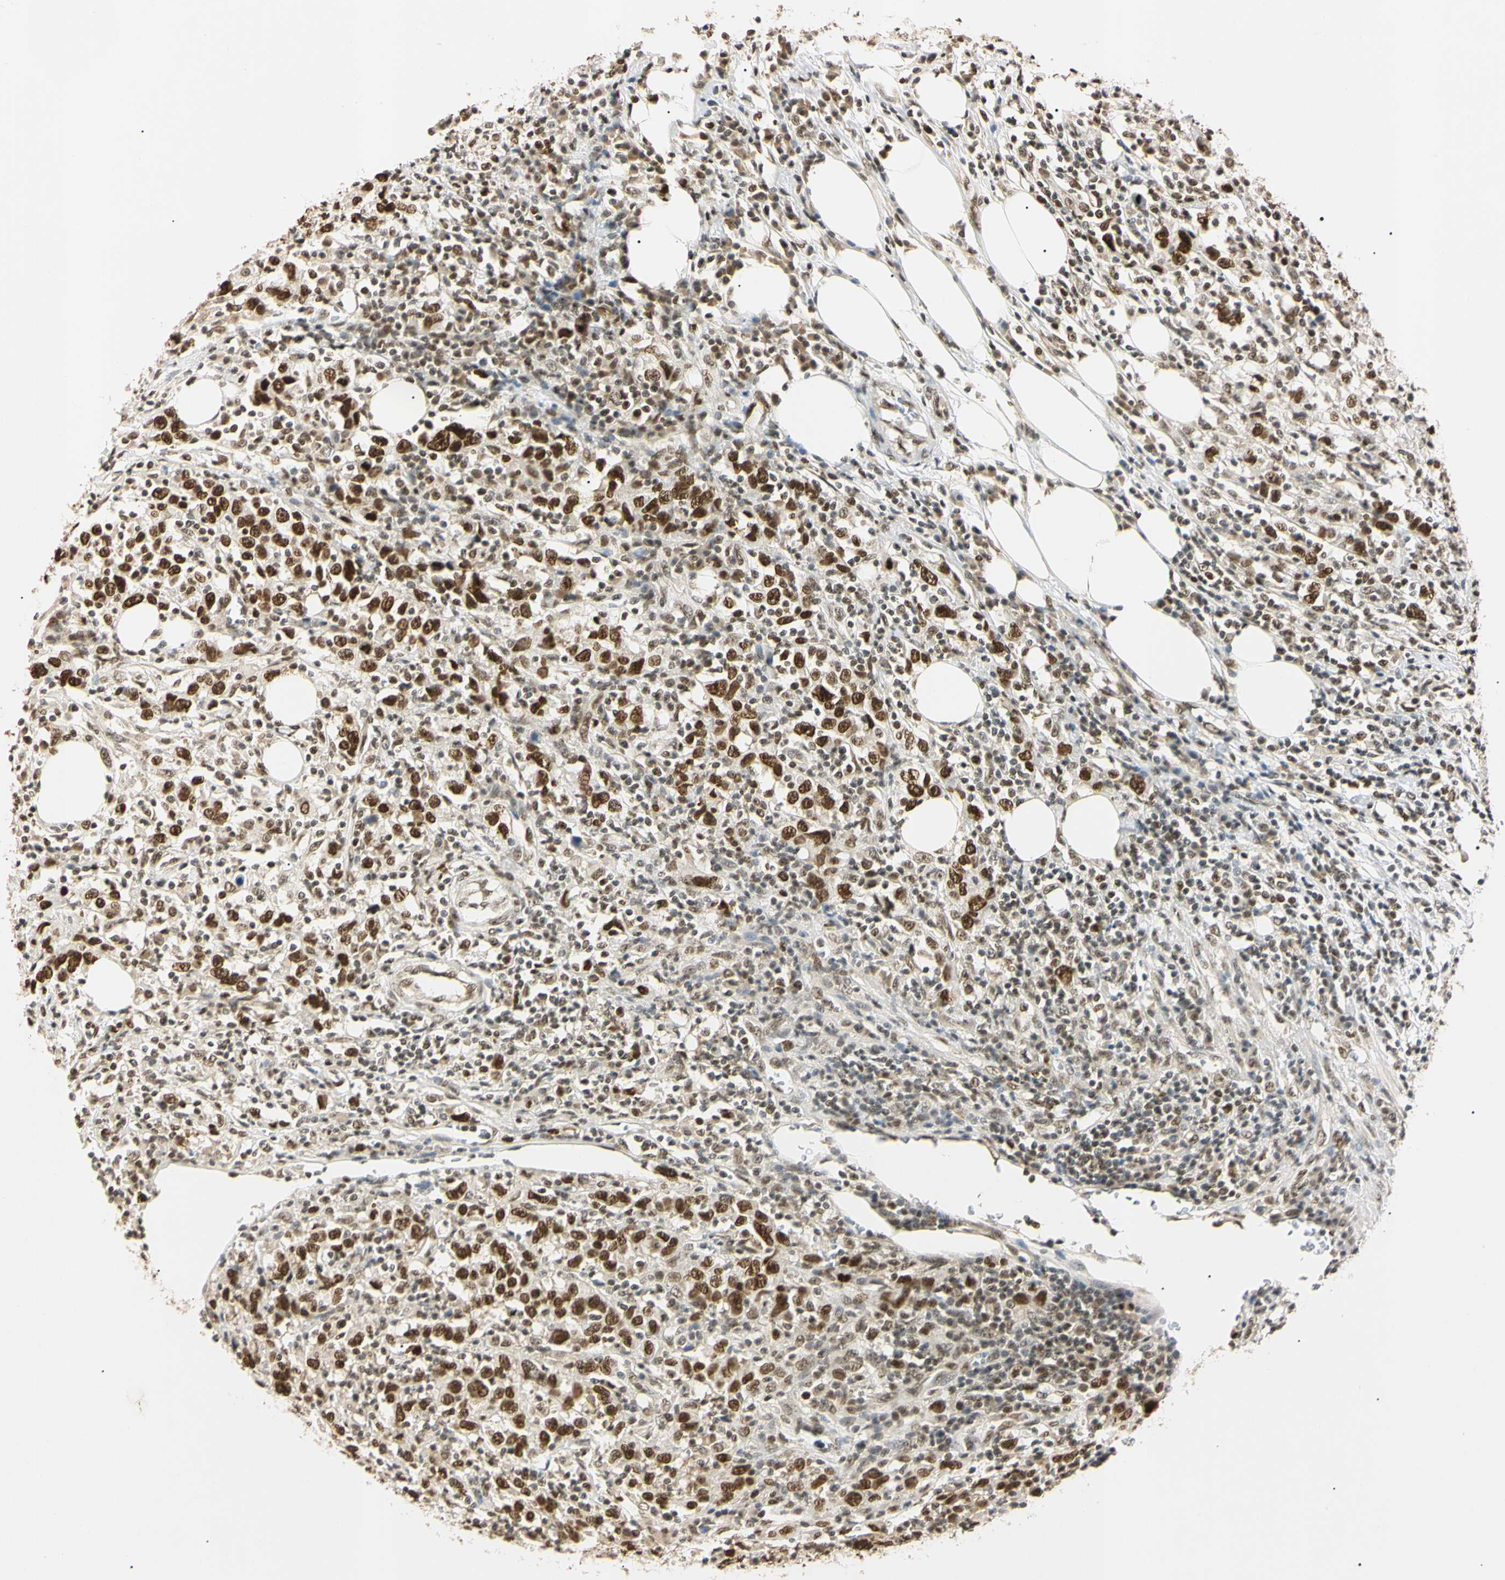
{"staining": {"intensity": "strong", "quantity": ">75%", "location": "nuclear"}, "tissue": "urothelial cancer", "cell_type": "Tumor cells", "image_type": "cancer", "snomed": [{"axis": "morphology", "description": "Urothelial carcinoma, High grade"}, {"axis": "topography", "description": "Urinary bladder"}], "caption": "The immunohistochemical stain shows strong nuclear staining in tumor cells of urothelial cancer tissue.", "gene": "SMARCA5", "patient": {"sex": "male", "age": 61}}